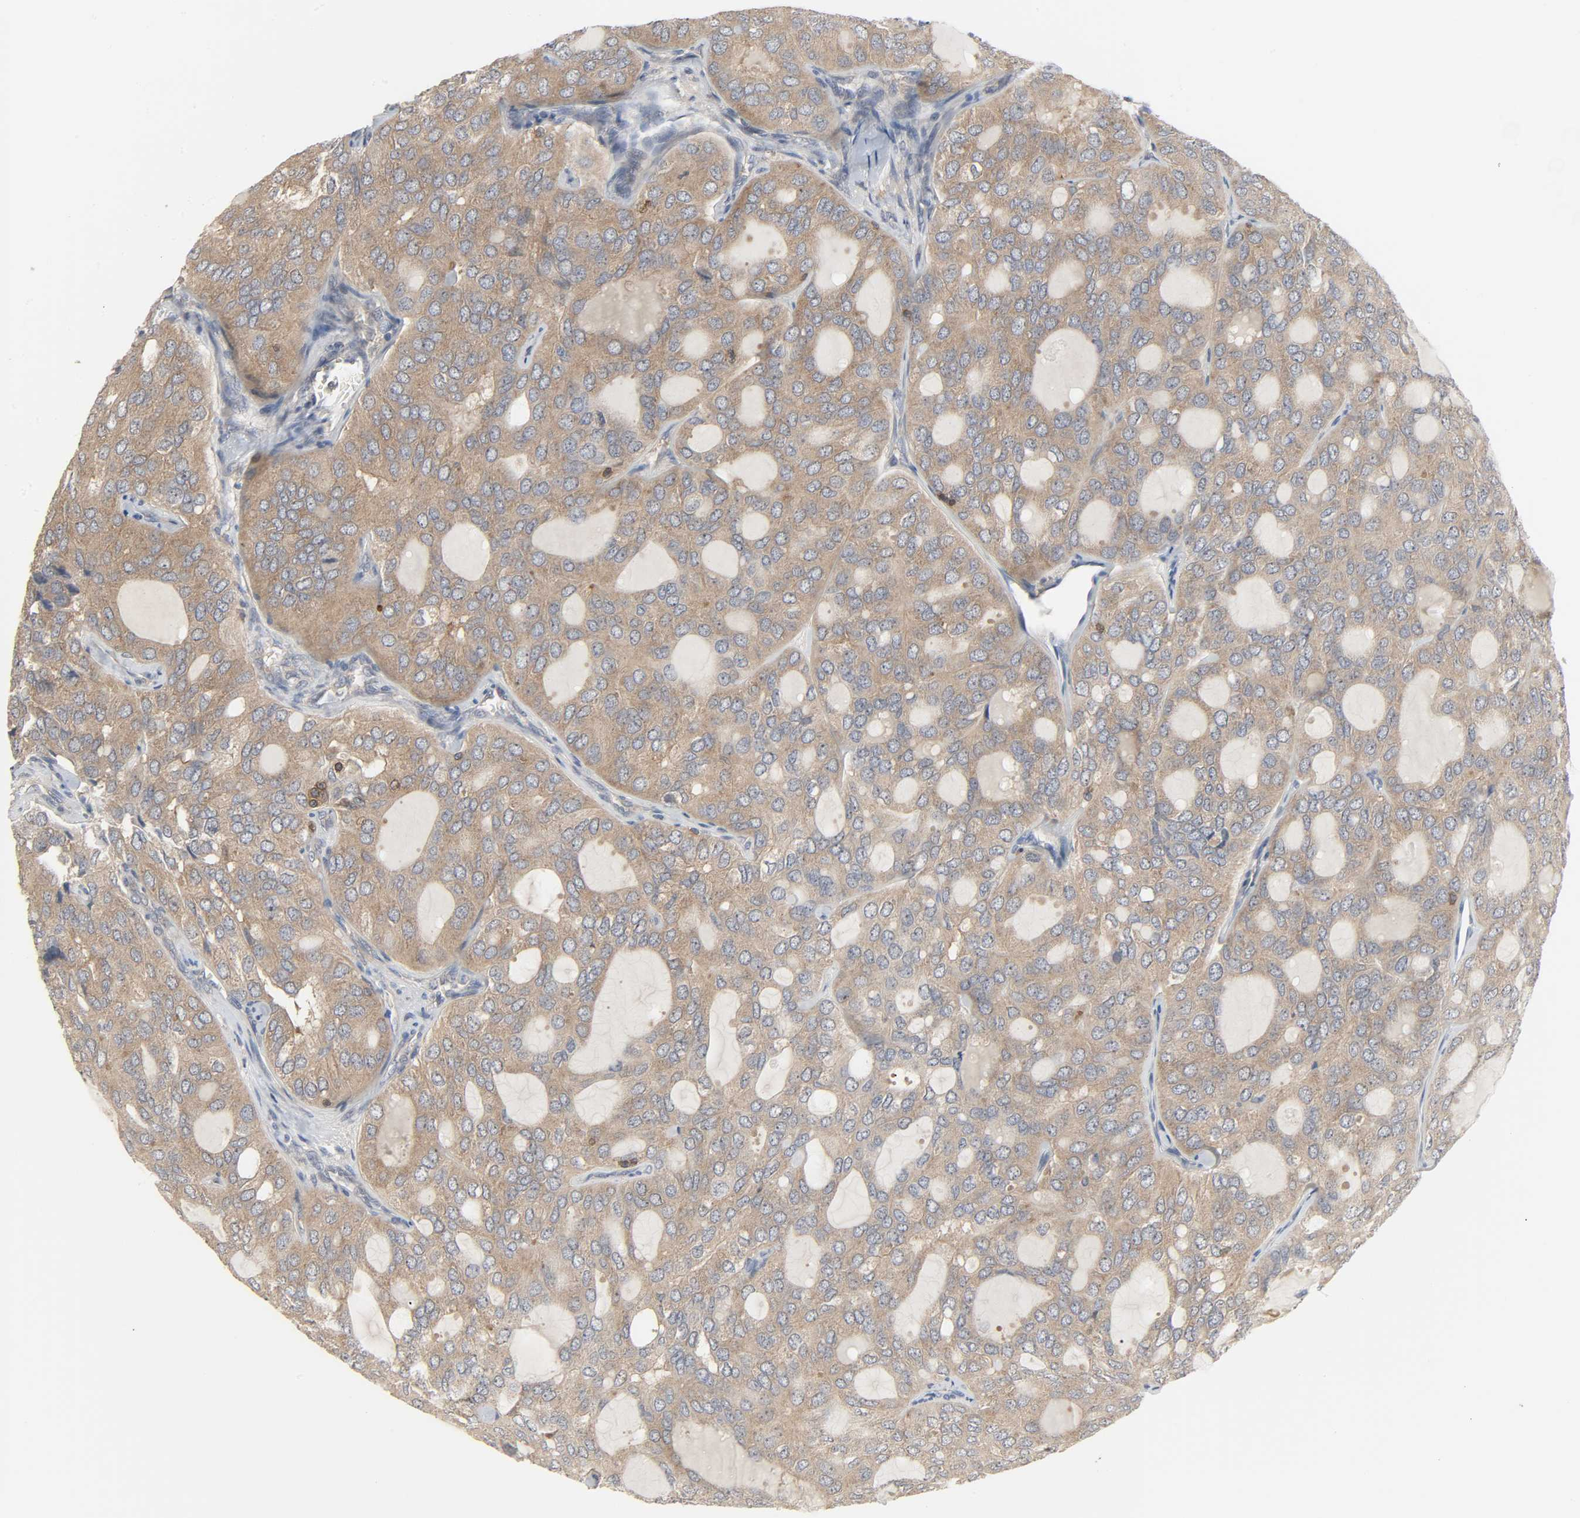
{"staining": {"intensity": "moderate", "quantity": ">75%", "location": "cytoplasmic/membranous"}, "tissue": "thyroid cancer", "cell_type": "Tumor cells", "image_type": "cancer", "snomed": [{"axis": "morphology", "description": "Follicular adenoma carcinoma, NOS"}, {"axis": "topography", "description": "Thyroid gland"}], "caption": "About >75% of tumor cells in human thyroid cancer (follicular adenoma carcinoma) exhibit moderate cytoplasmic/membranous protein staining as visualized by brown immunohistochemical staining.", "gene": "PLEKHA2", "patient": {"sex": "male", "age": 75}}